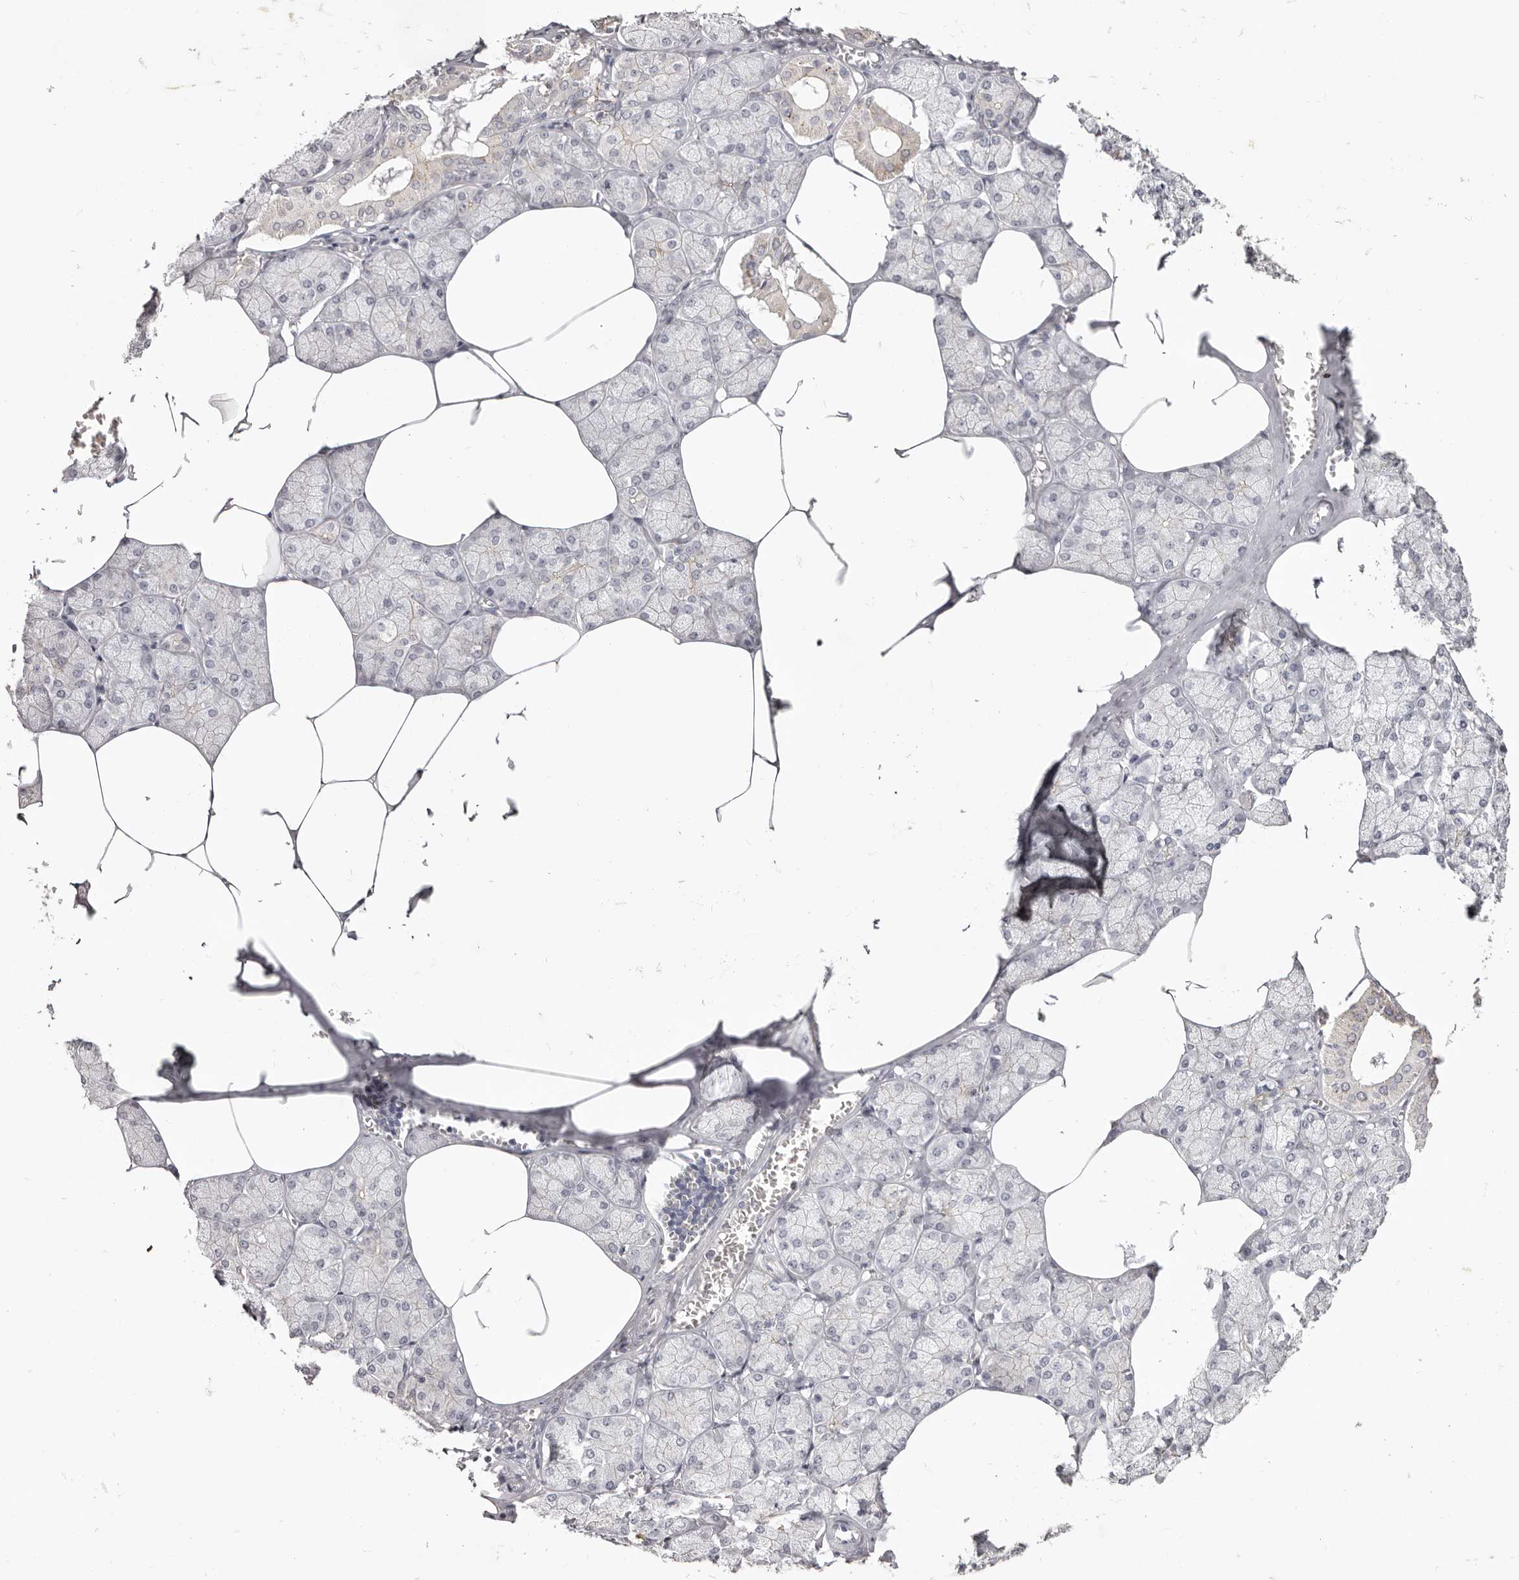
{"staining": {"intensity": "weak", "quantity": "<25%", "location": "cytoplasmic/membranous"}, "tissue": "salivary gland", "cell_type": "Glandular cells", "image_type": "normal", "snomed": [{"axis": "morphology", "description": "Normal tissue, NOS"}, {"axis": "topography", "description": "Salivary gland"}], "caption": "The image demonstrates no staining of glandular cells in normal salivary gland. Brightfield microscopy of IHC stained with DAB (brown) and hematoxylin (blue), captured at high magnification.", "gene": "PCDHB6", "patient": {"sex": "male", "age": 62}}